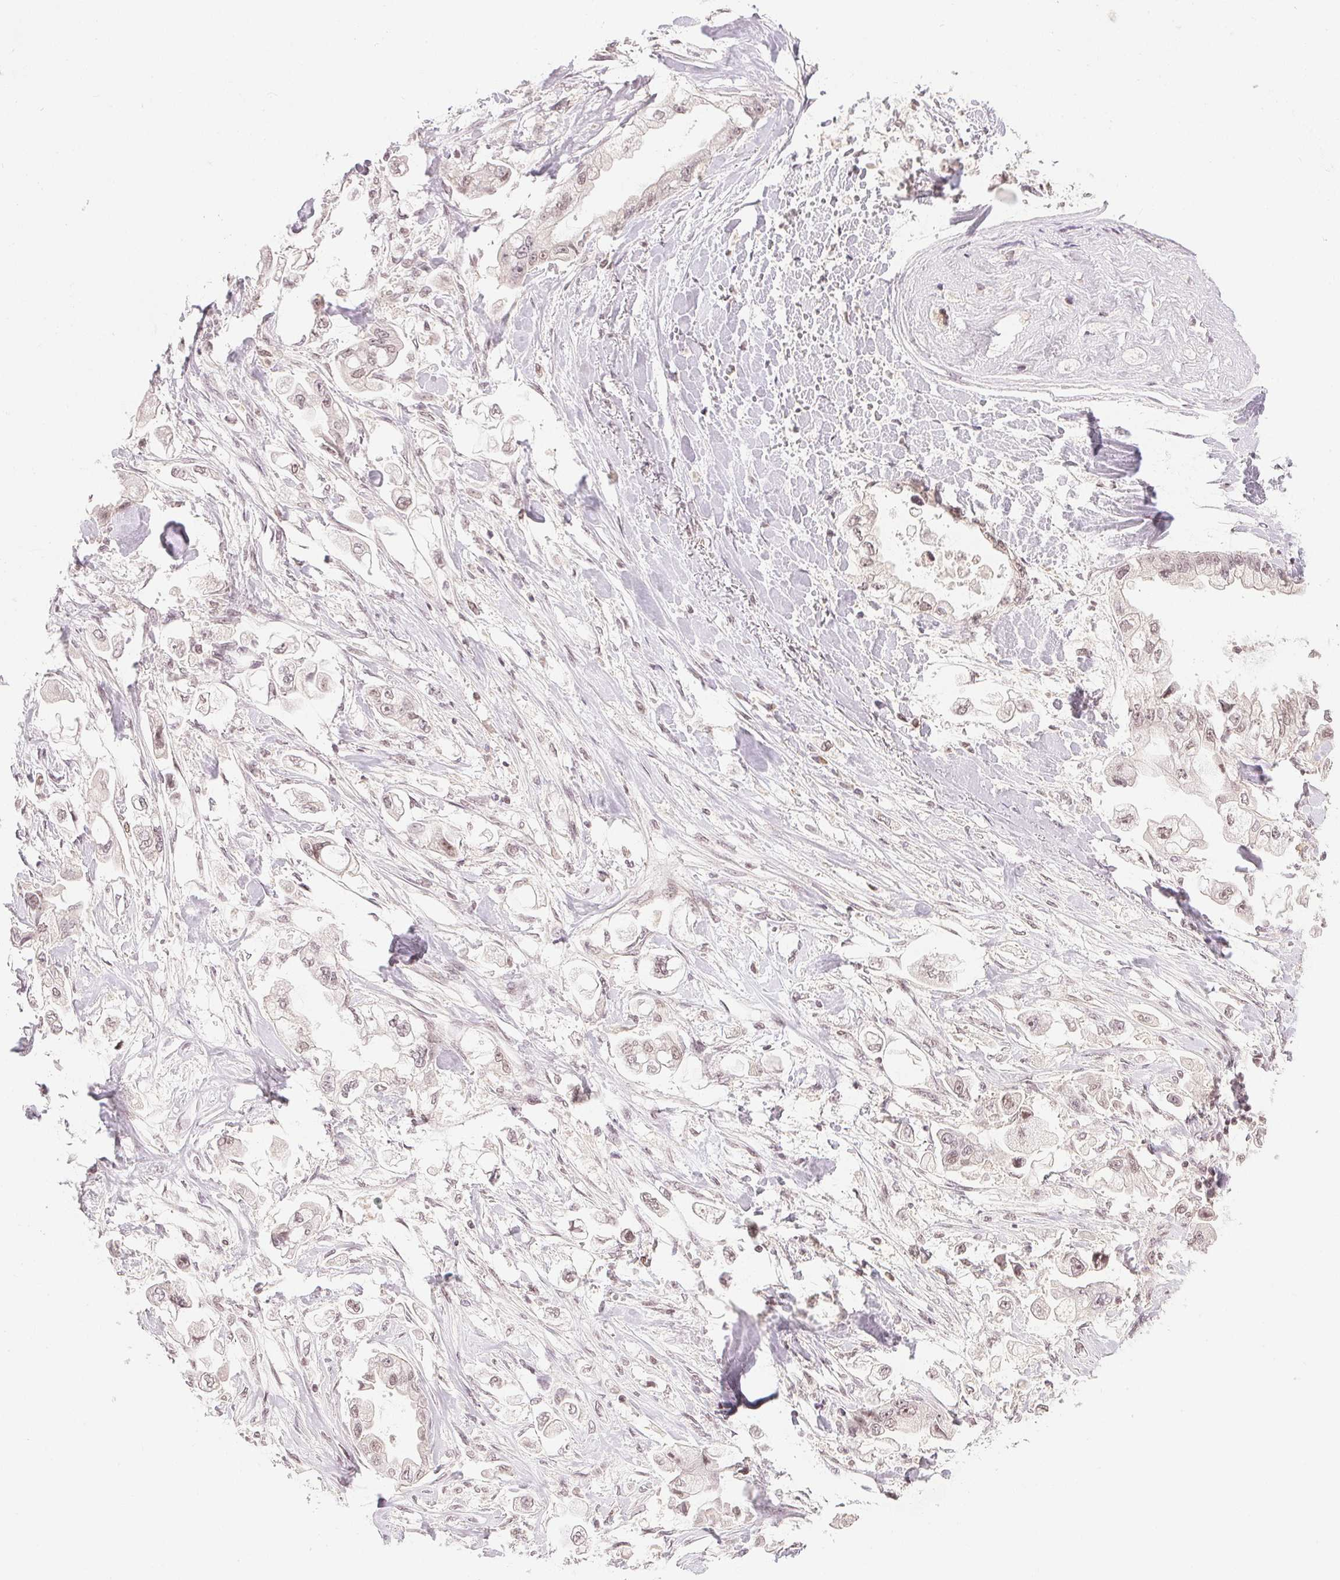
{"staining": {"intensity": "weak", "quantity": "<25%", "location": "nuclear"}, "tissue": "stomach cancer", "cell_type": "Tumor cells", "image_type": "cancer", "snomed": [{"axis": "morphology", "description": "Adenocarcinoma, NOS"}, {"axis": "topography", "description": "Stomach"}], "caption": "IHC of stomach adenocarcinoma displays no positivity in tumor cells. (DAB IHC visualized using brightfield microscopy, high magnification).", "gene": "DEK", "patient": {"sex": "male", "age": 62}}